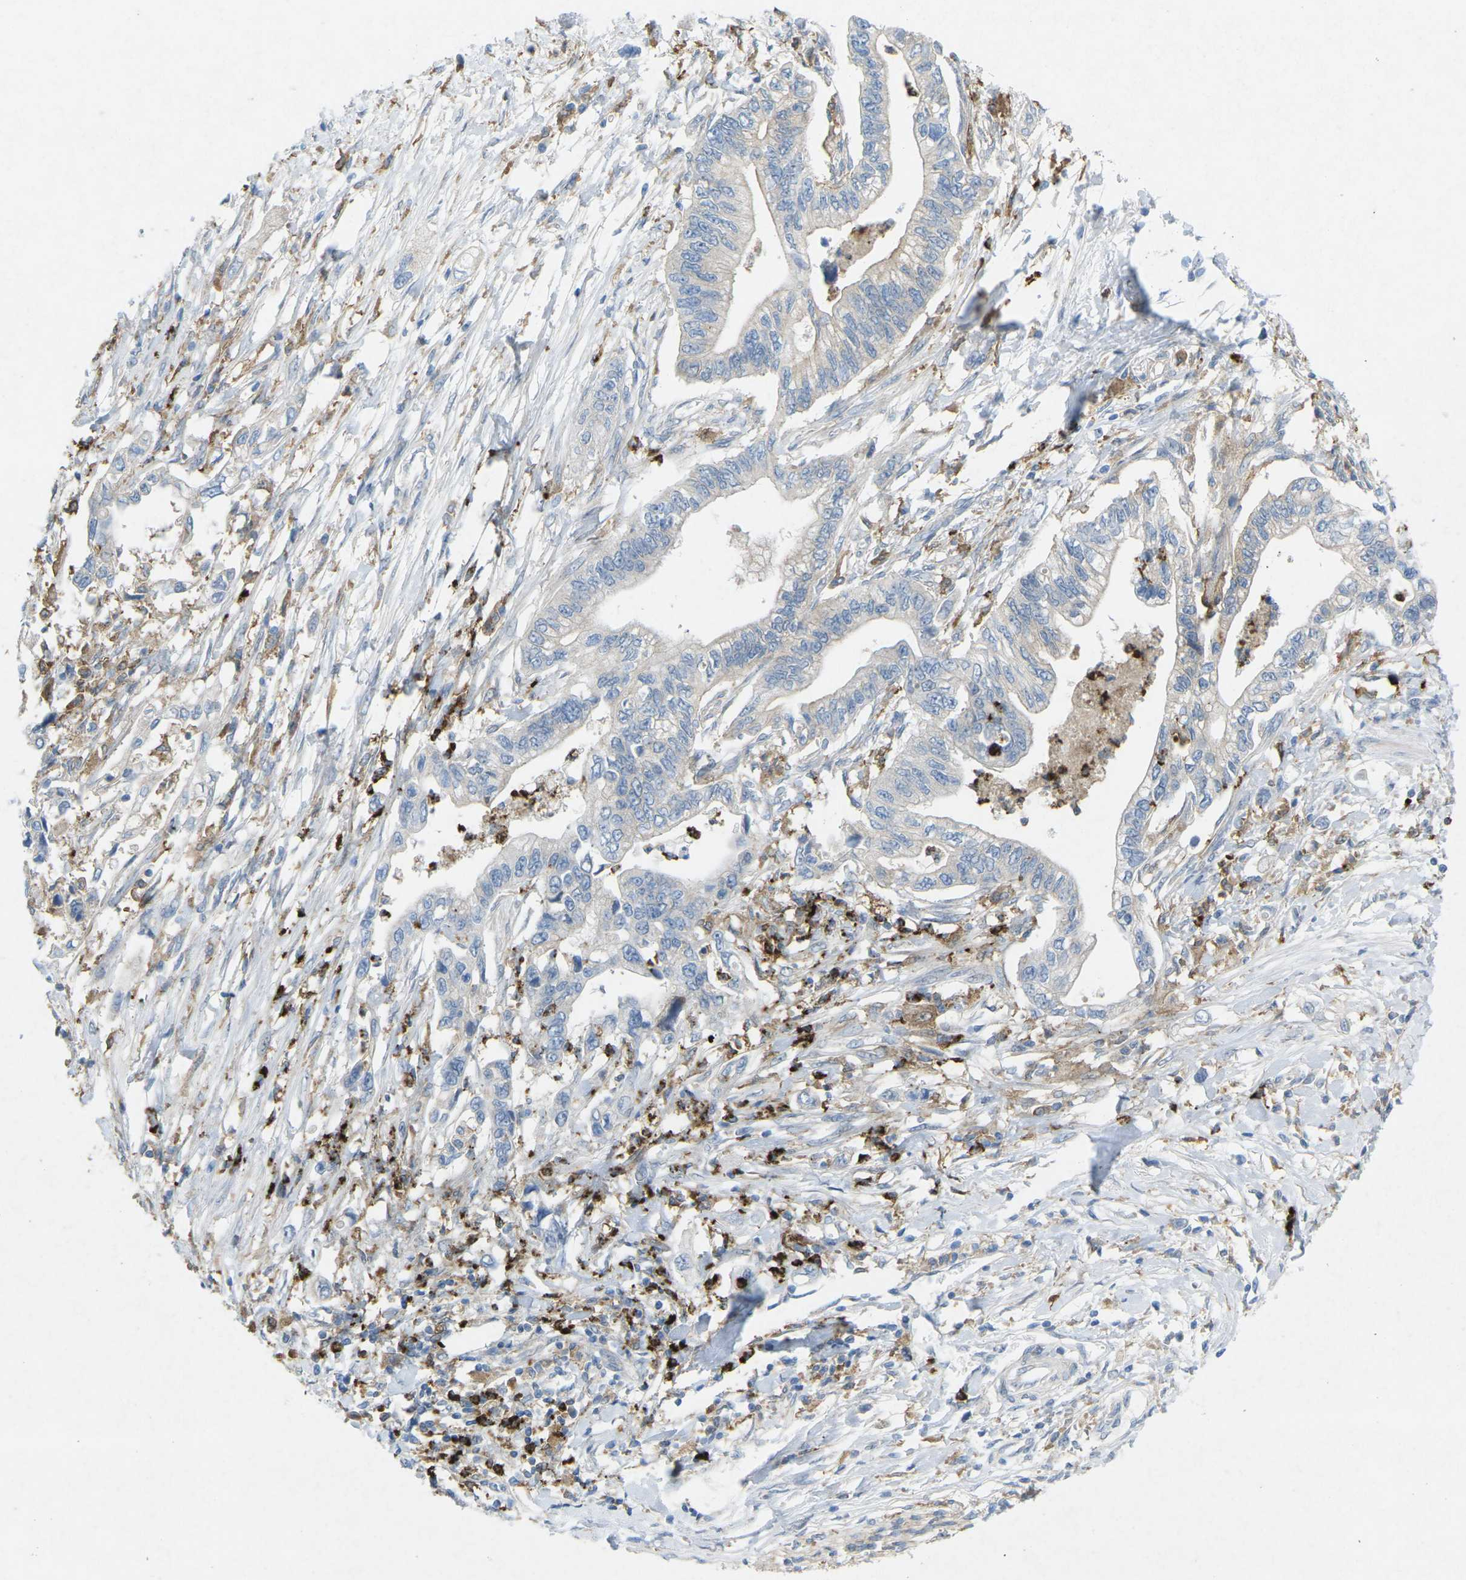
{"staining": {"intensity": "weak", "quantity": "<25%", "location": "cytoplasmic/membranous"}, "tissue": "pancreatic cancer", "cell_type": "Tumor cells", "image_type": "cancer", "snomed": [{"axis": "morphology", "description": "Adenocarcinoma, NOS"}, {"axis": "topography", "description": "Pancreas"}], "caption": "Human pancreatic cancer (adenocarcinoma) stained for a protein using IHC reveals no expression in tumor cells.", "gene": "STK11", "patient": {"sex": "male", "age": 56}}